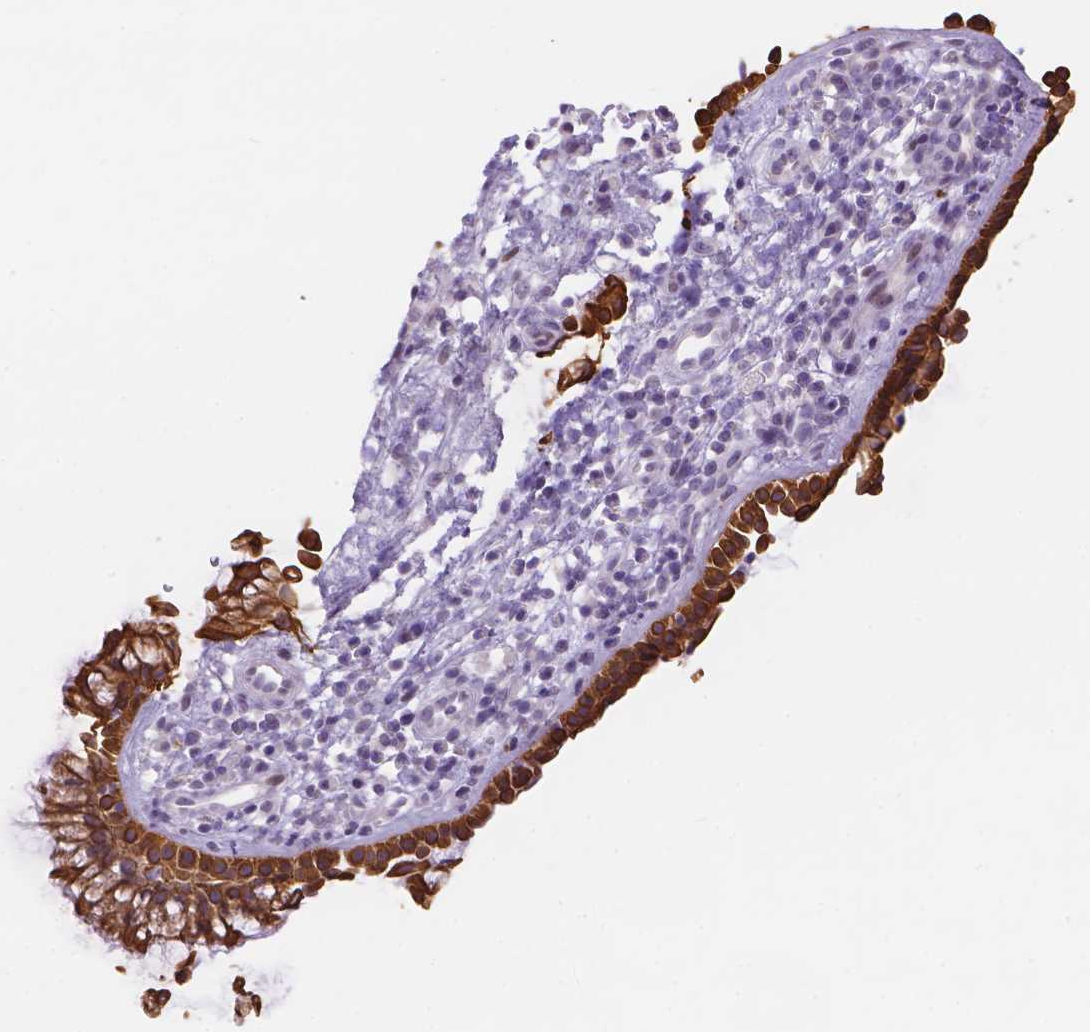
{"staining": {"intensity": "strong", "quantity": ">75%", "location": "cytoplasmic/membranous"}, "tissue": "nasopharynx", "cell_type": "Respiratory epithelial cells", "image_type": "normal", "snomed": [{"axis": "morphology", "description": "Normal tissue, NOS"}, {"axis": "topography", "description": "Nasopharynx"}], "caption": "Brown immunohistochemical staining in normal human nasopharynx exhibits strong cytoplasmic/membranous positivity in approximately >75% of respiratory epithelial cells. Using DAB (3,3'-diaminobenzidine) (brown) and hematoxylin (blue) stains, captured at high magnification using brightfield microscopy.", "gene": "DMWD", "patient": {"sex": "male", "age": 77}}